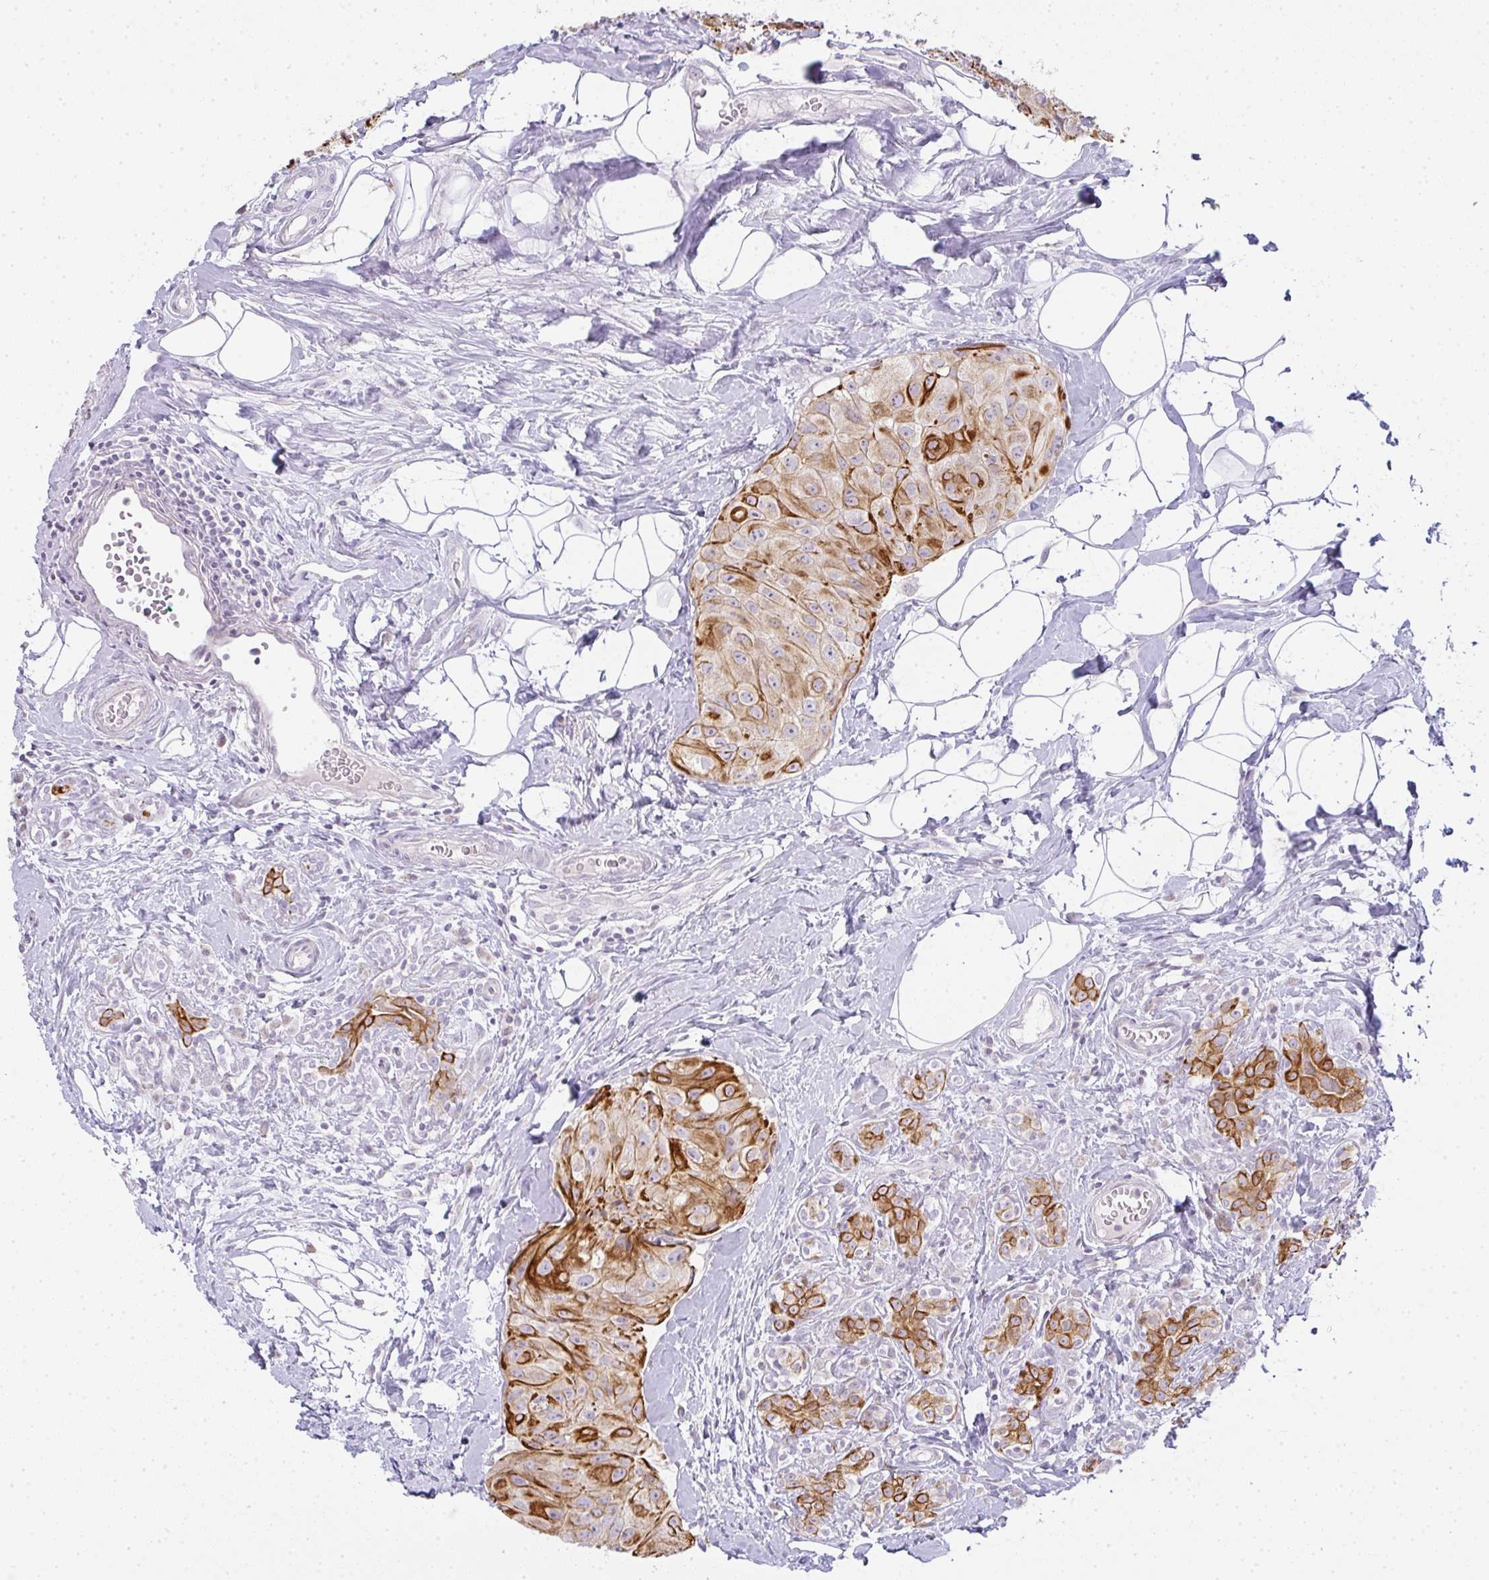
{"staining": {"intensity": "strong", "quantity": "25%-75%", "location": "cytoplasmic/membranous"}, "tissue": "breast cancer", "cell_type": "Tumor cells", "image_type": "cancer", "snomed": [{"axis": "morphology", "description": "Duct carcinoma"}, {"axis": "topography", "description": "Breast"}], "caption": "IHC image of breast cancer (invasive ductal carcinoma) stained for a protein (brown), which displays high levels of strong cytoplasmic/membranous expression in approximately 25%-75% of tumor cells.", "gene": "SIRPB2", "patient": {"sex": "female", "age": 43}}